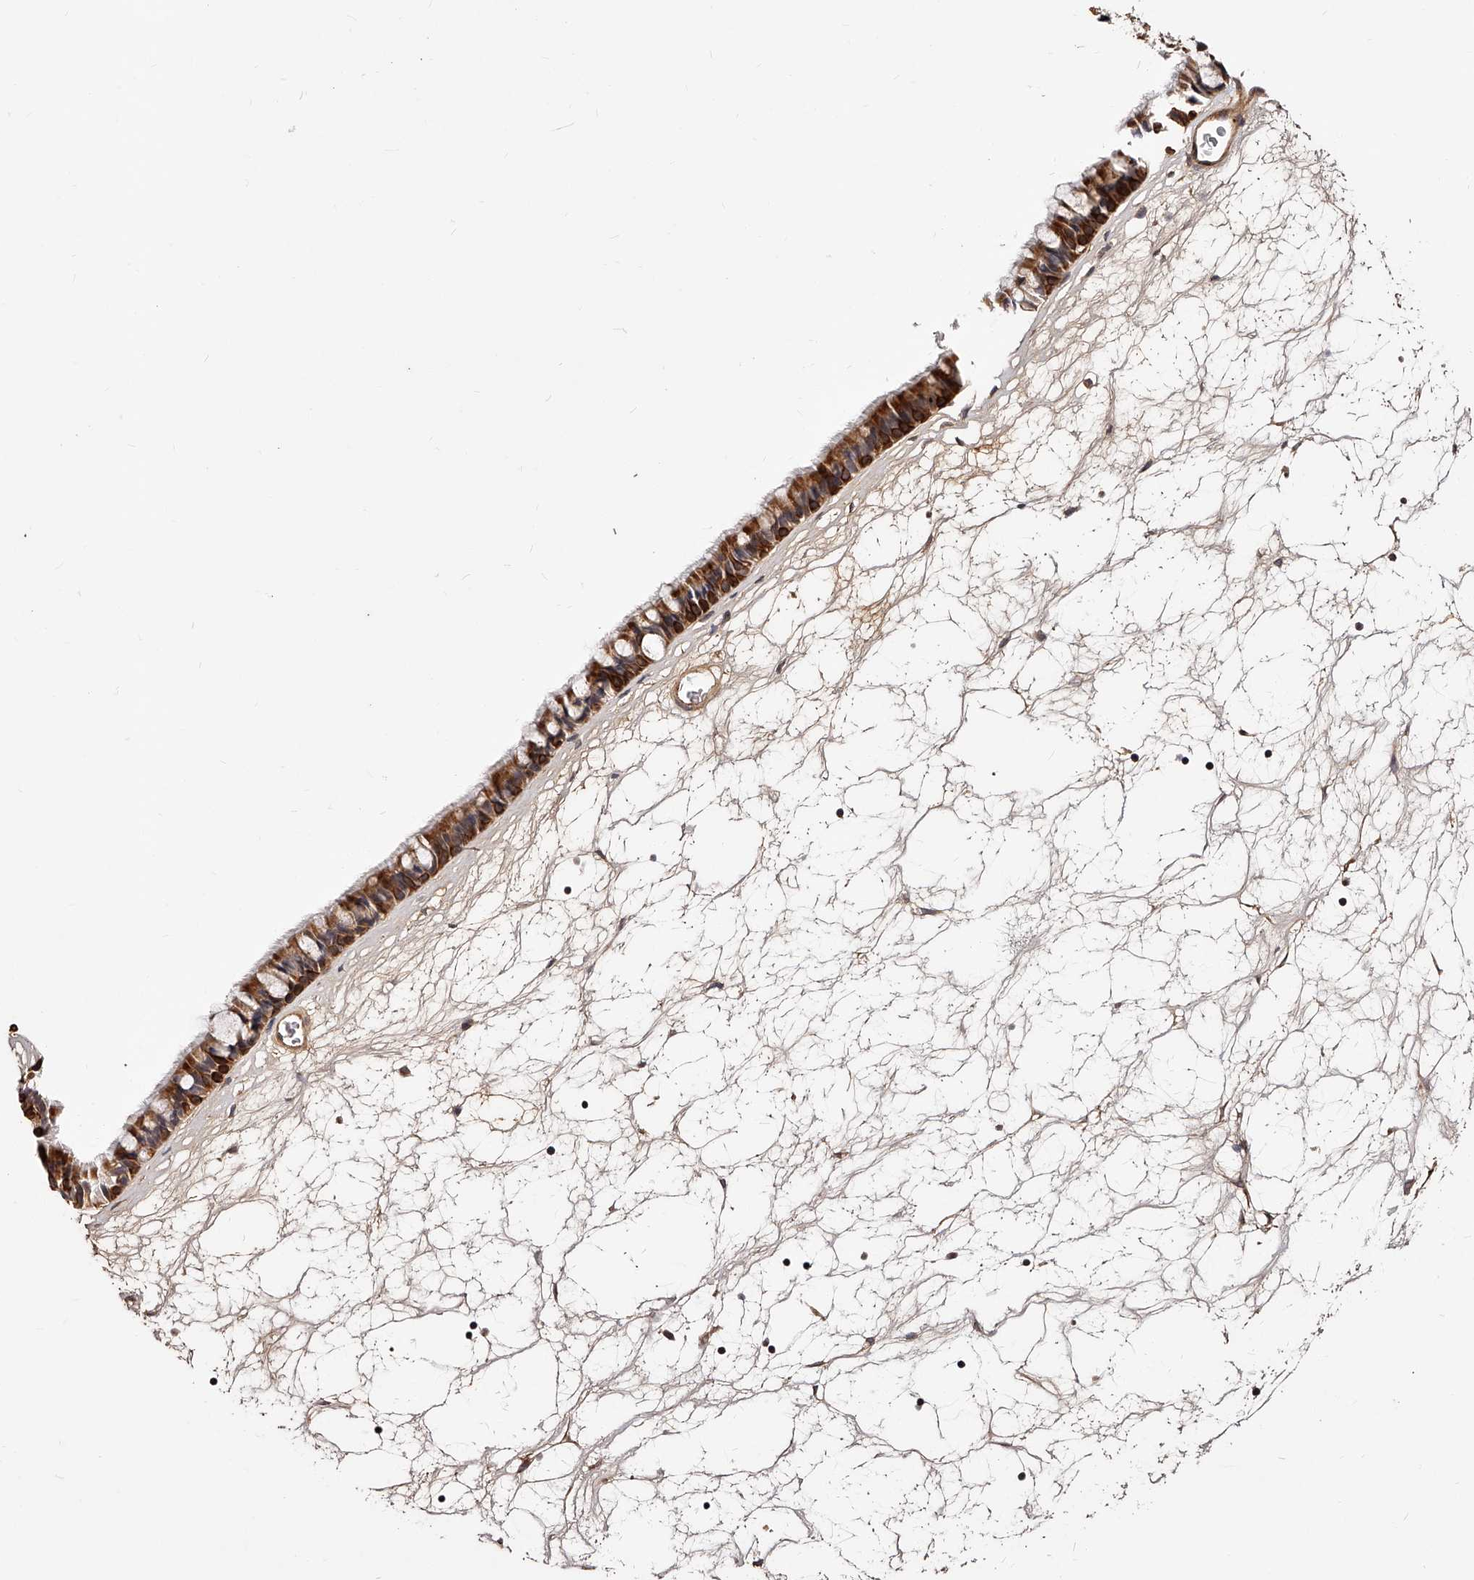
{"staining": {"intensity": "strong", "quantity": ">75%", "location": "cytoplasmic/membranous"}, "tissue": "nasopharynx", "cell_type": "Respiratory epithelial cells", "image_type": "normal", "snomed": [{"axis": "morphology", "description": "Normal tissue, NOS"}, {"axis": "topography", "description": "Nasopharynx"}], "caption": "Immunohistochemistry (IHC) (DAB (3,3'-diaminobenzidine)) staining of normal human nasopharynx displays strong cytoplasmic/membranous protein positivity in approximately >75% of respiratory epithelial cells.", "gene": "ZNF502", "patient": {"sex": "male", "age": 64}}